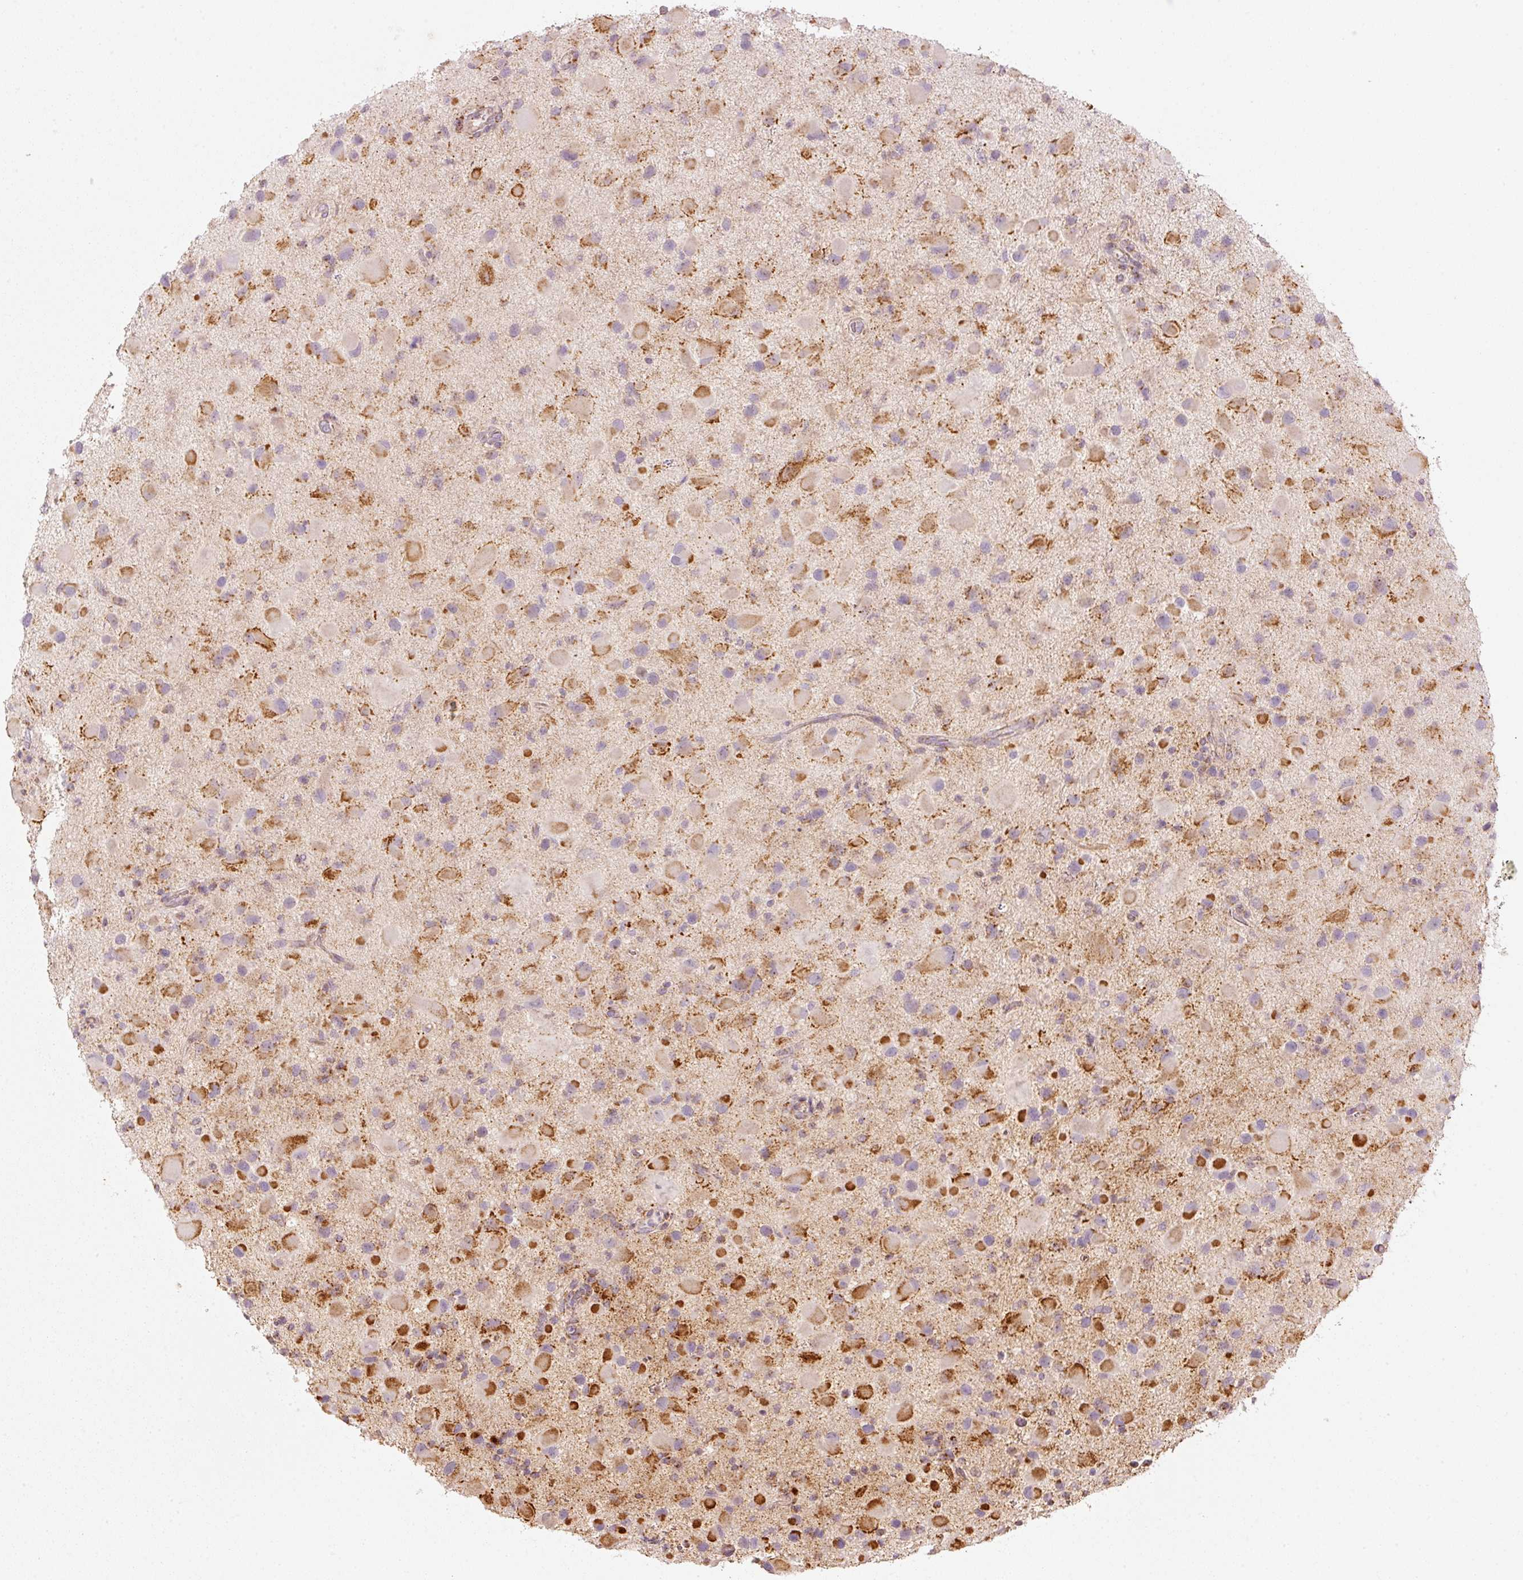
{"staining": {"intensity": "strong", "quantity": "25%-75%", "location": "cytoplasmic/membranous"}, "tissue": "glioma", "cell_type": "Tumor cells", "image_type": "cancer", "snomed": [{"axis": "morphology", "description": "Glioma, malignant, Low grade"}, {"axis": "topography", "description": "Brain"}], "caption": "A photomicrograph of glioma stained for a protein exhibits strong cytoplasmic/membranous brown staining in tumor cells. Using DAB (brown) and hematoxylin (blue) stains, captured at high magnification using brightfield microscopy.", "gene": "C17orf98", "patient": {"sex": "female", "age": 32}}